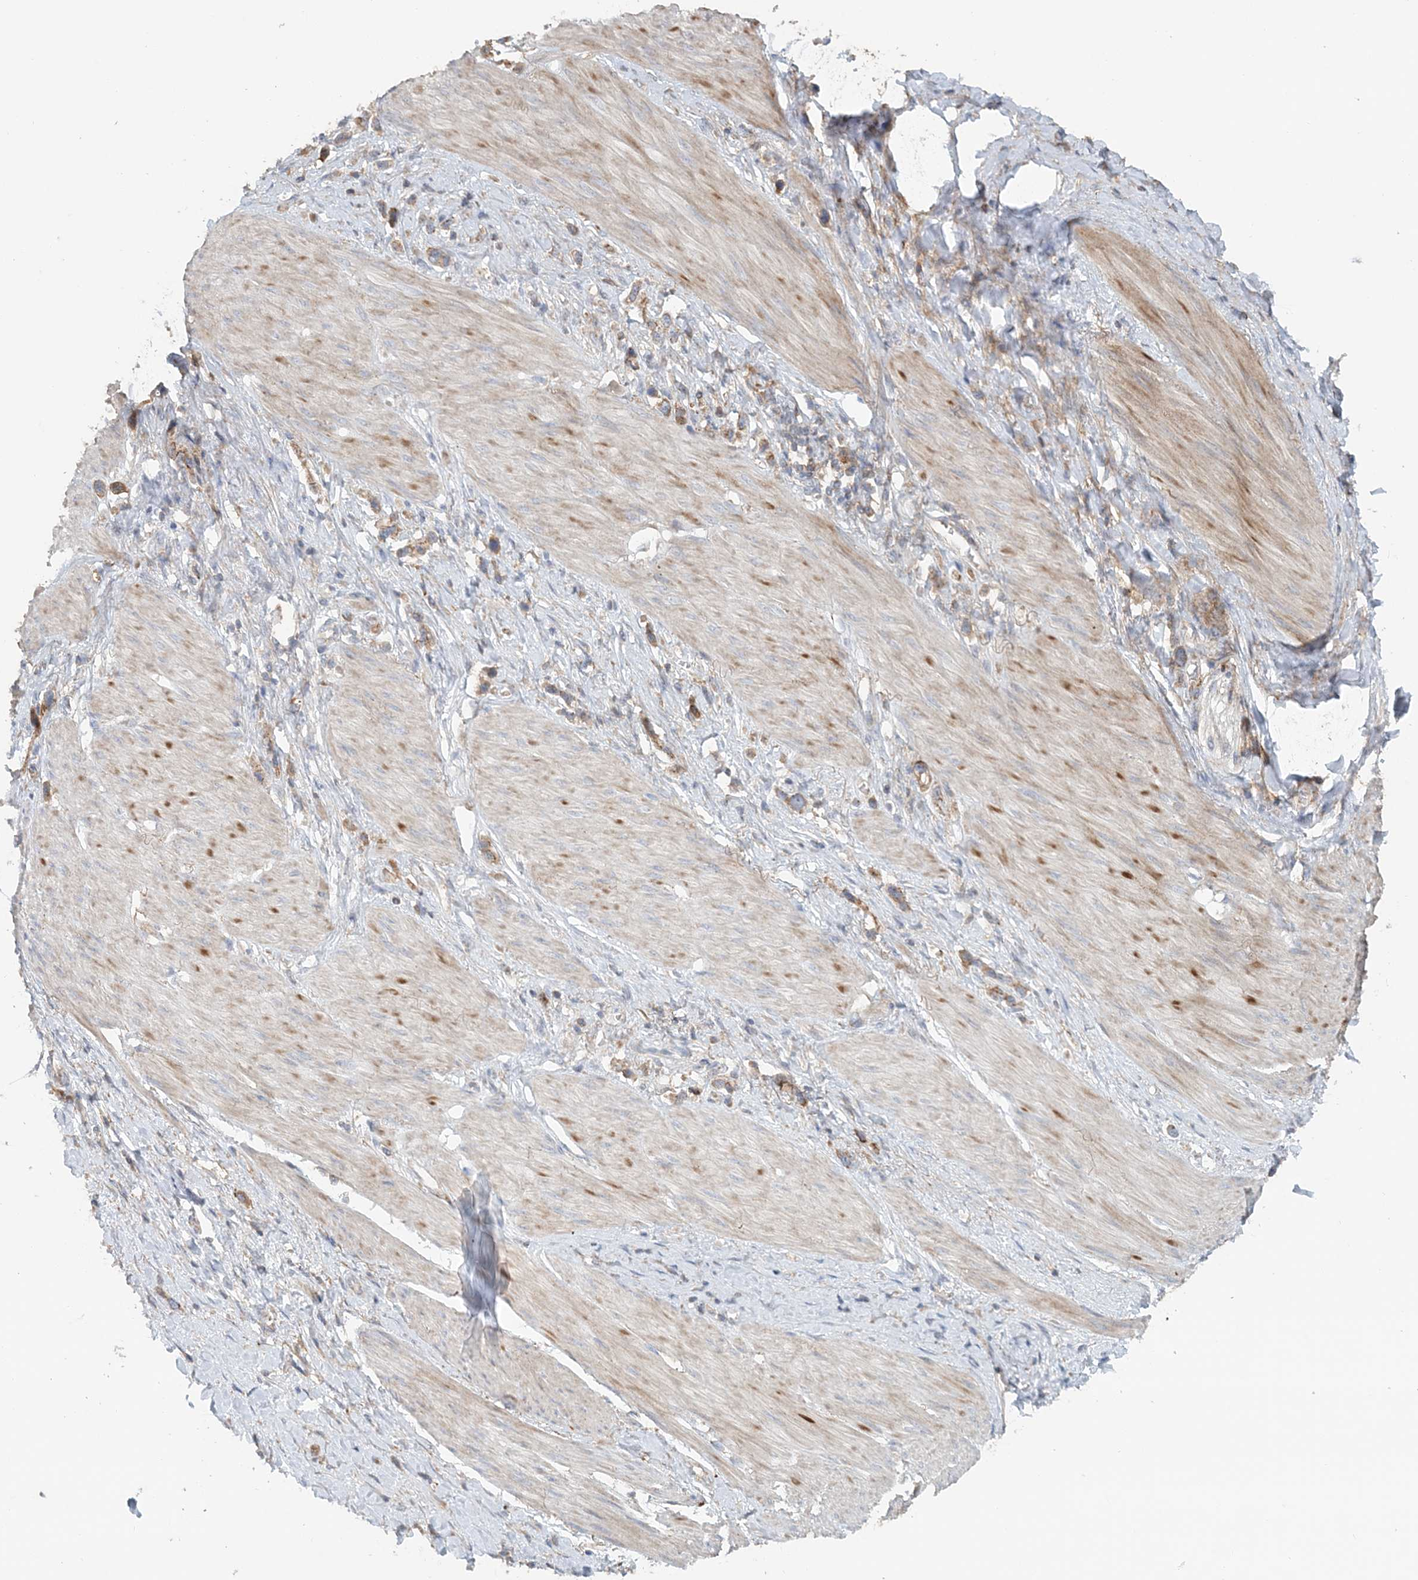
{"staining": {"intensity": "weak", "quantity": ">75%", "location": "cytoplasmic/membranous"}, "tissue": "stomach cancer", "cell_type": "Tumor cells", "image_type": "cancer", "snomed": [{"axis": "morphology", "description": "Adenocarcinoma, NOS"}, {"axis": "topography", "description": "Stomach"}], "caption": "Immunohistochemical staining of adenocarcinoma (stomach) demonstrates low levels of weak cytoplasmic/membranous protein staining in about >75% of tumor cells.", "gene": "MMUT", "patient": {"sex": "female", "age": 65}}